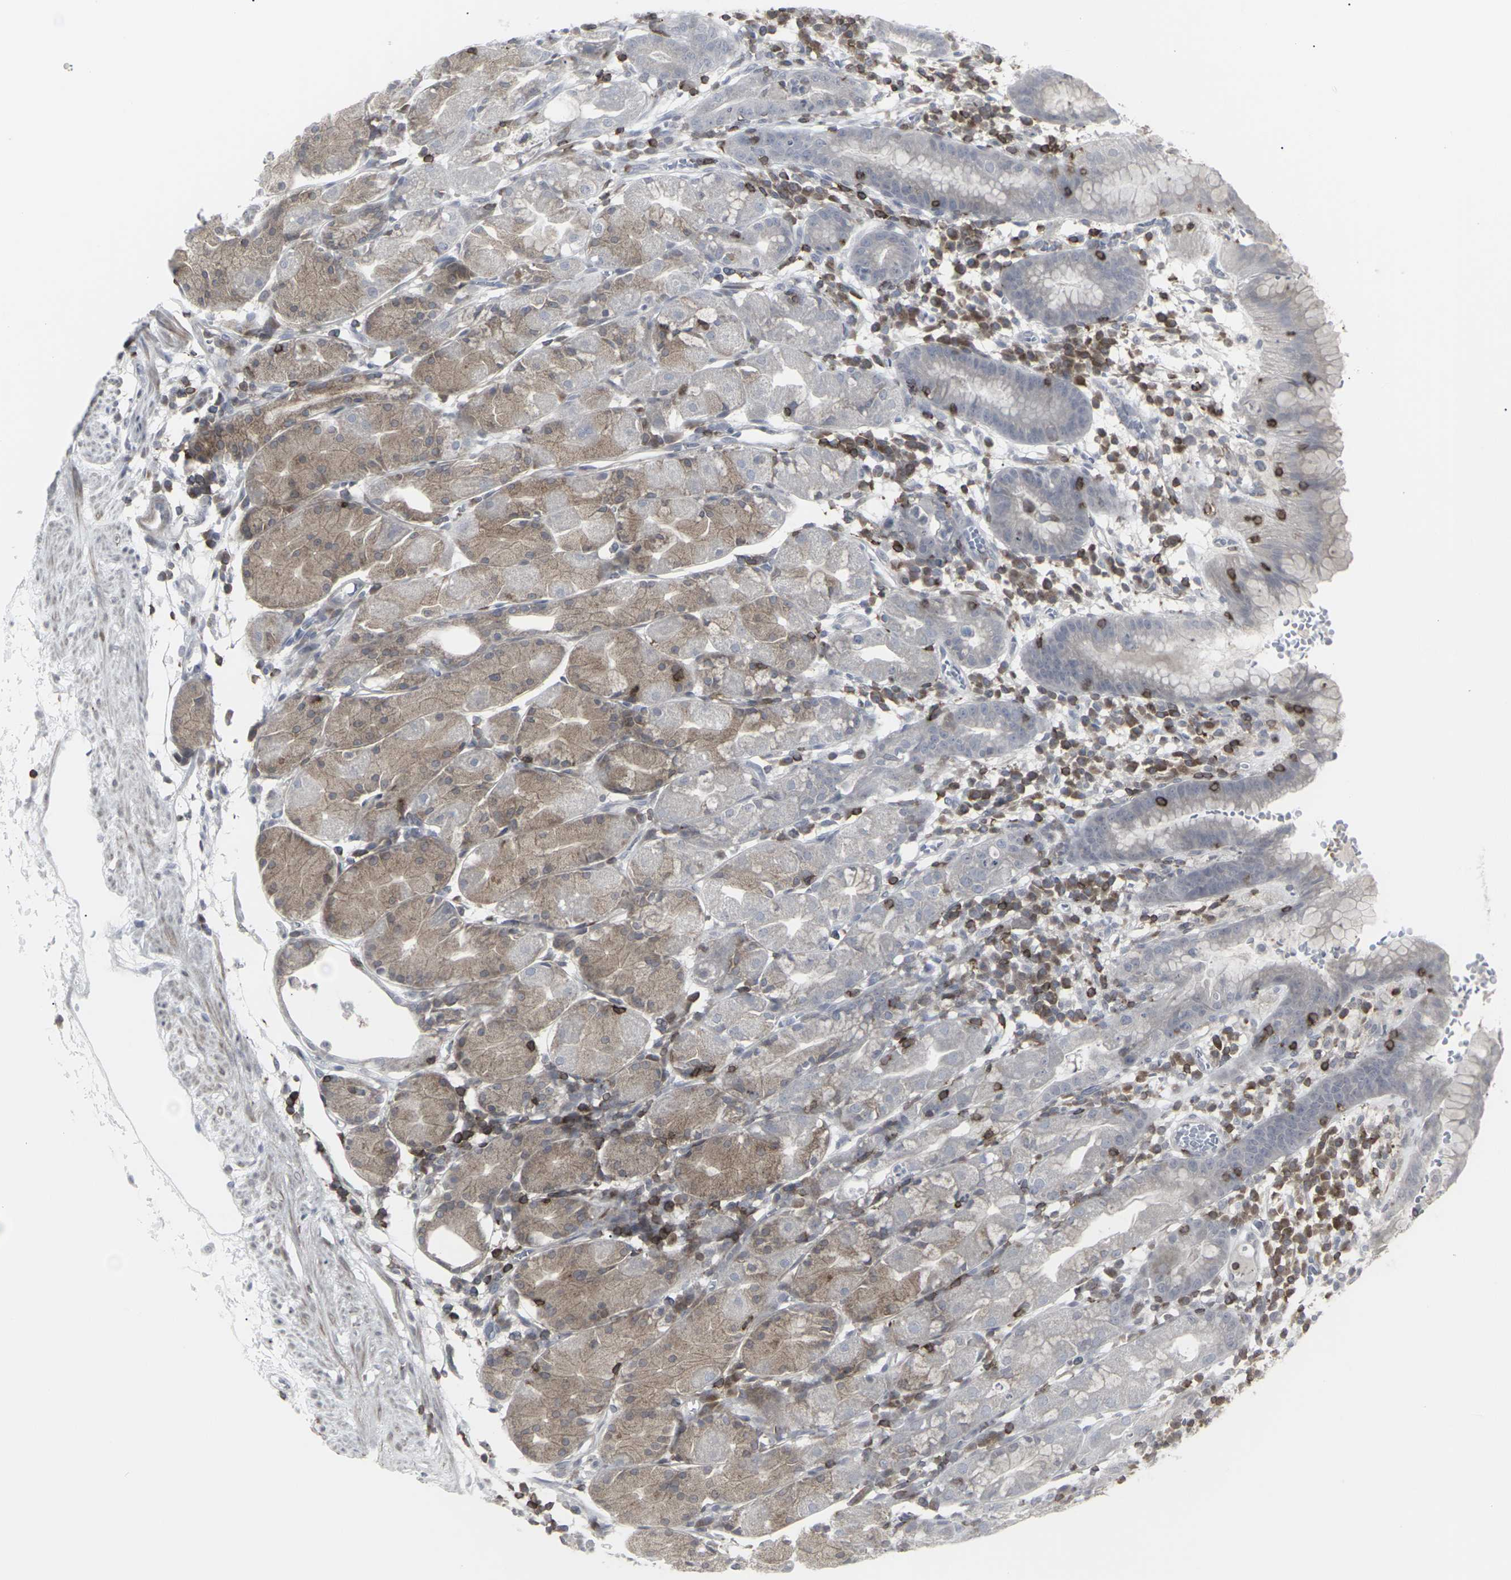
{"staining": {"intensity": "weak", "quantity": "25%-75%", "location": "cytoplasmic/membranous"}, "tissue": "stomach", "cell_type": "Glandular cells", "image_type": "normal", "snomed": [{"axis": "morphology", "description": "Normal tissue, NOS"}, {"axis": "topography", "description": "Stomach"}, {"axis": "topography", "description": "Stomach, lower"}], "caption": "Brown immunohistochemical staining in benign stomach shows weak cytoplasmic/membranous expression in about 25%-75% of glandular cells. The staining was performed using DAB, with brown indicating positive protein expression. Nuclei are stained blue with hematoxylin.", "gene": "APOBEC2", "patient": {"sex": "female", "age": 75}}